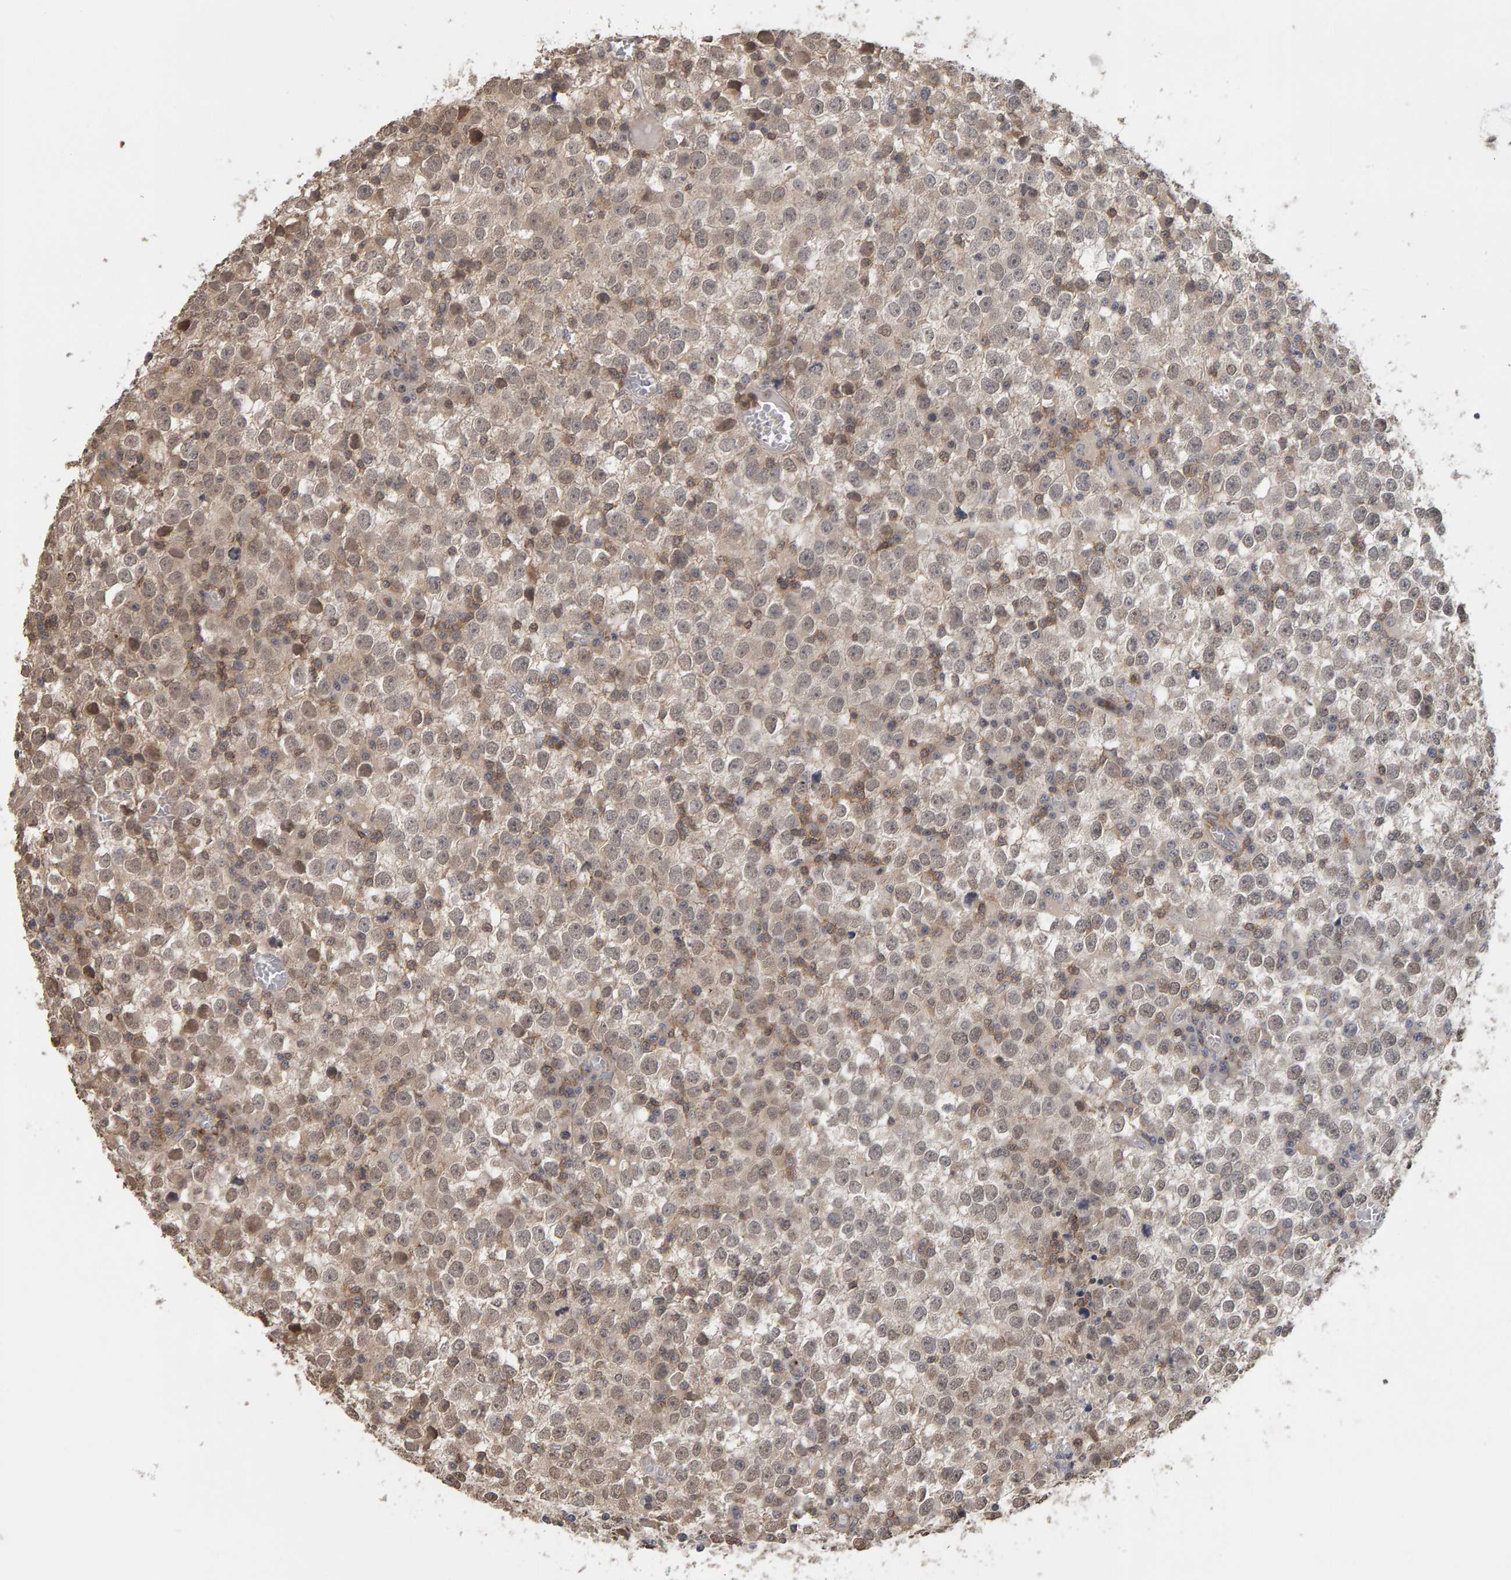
{"staining": {"intensity": "weak", "quantity": "<25%", "location": "cytoplasmic/membranous,nuclear"}, "tissue": "testis cancer", "cell_type": "Tumor cells", "image_type": "cancer", "snomed": [{"axis": "morphology", "description": "Seminoma, NOS"}, {"axis": "topography", "description": "Testis"}], "caption": "This image is of testis cancer stained with immunohistochemistry (IHC) to label a protein in brown with the nuclei are counter-stained blue. There is no staining in tumor cells. (Brightfield microscopy of DAB immunohistochemistry (IHC) at high magnification).", "gene": "TEFM", "patient": {"sex": "male", "age": 65}}